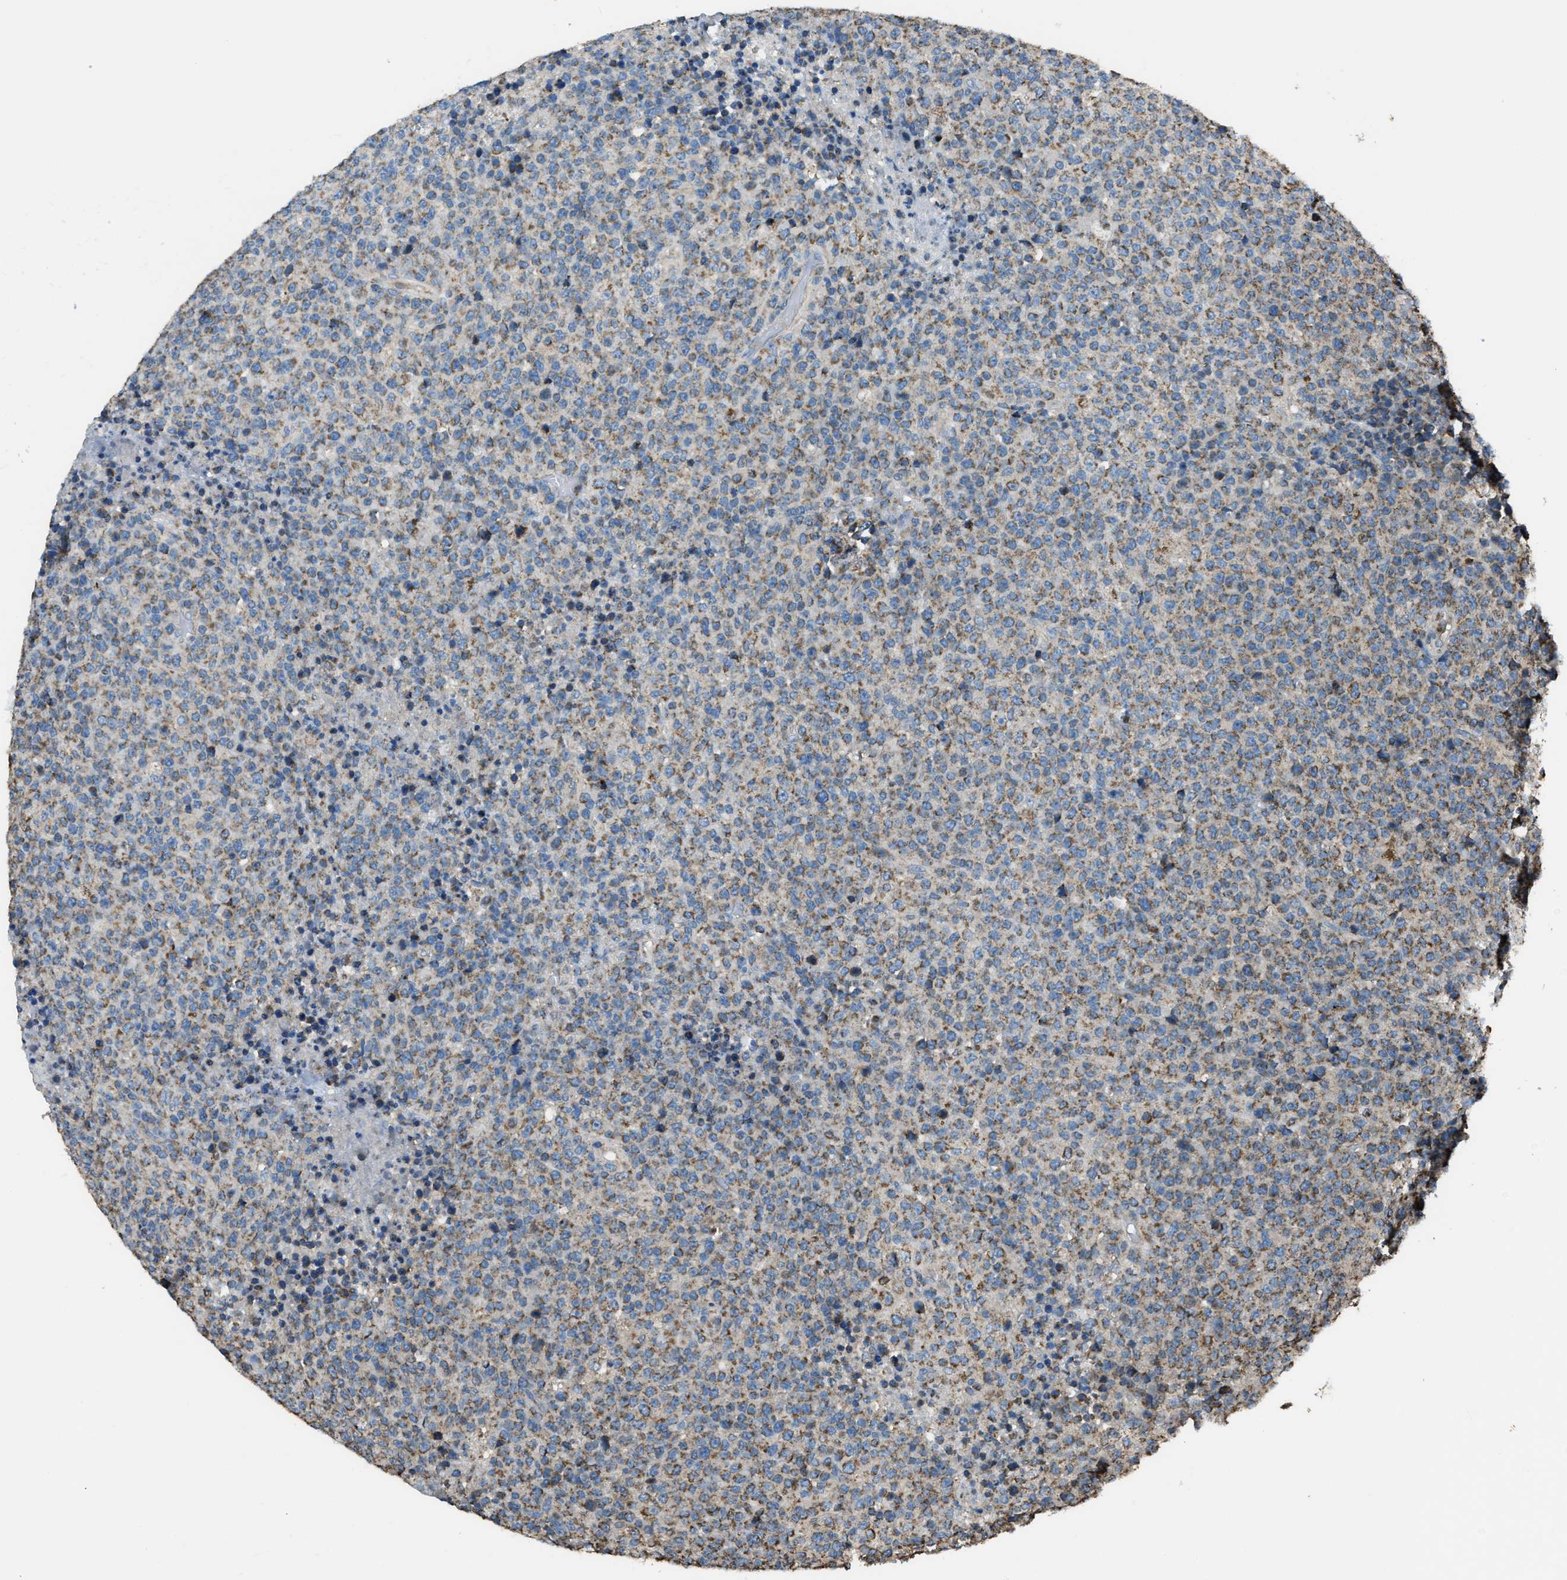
{"staining": {"intensity": "moderate", "quantity": ">75%", "location": "cytoplasmic/membranous"}, "tissue": "lymphoma", "cell_type": "Tumor cells", "image_type": "cancer", "snomed": [{"axis": "morphology", "description": "Malignant lymphoma, non-Hodgkin's type, High grade"}, {"axis": "topography", "description": "Lymph node"}], "caption": "IHC image of lymphoma stained for a protein (brown), which shows medium levels of moderate cytoplasmic/membranous positivity in approximately >75% of tumor cells.", "gene": "SLC25A11", "patient": {"sex": "male", "age": 13}}